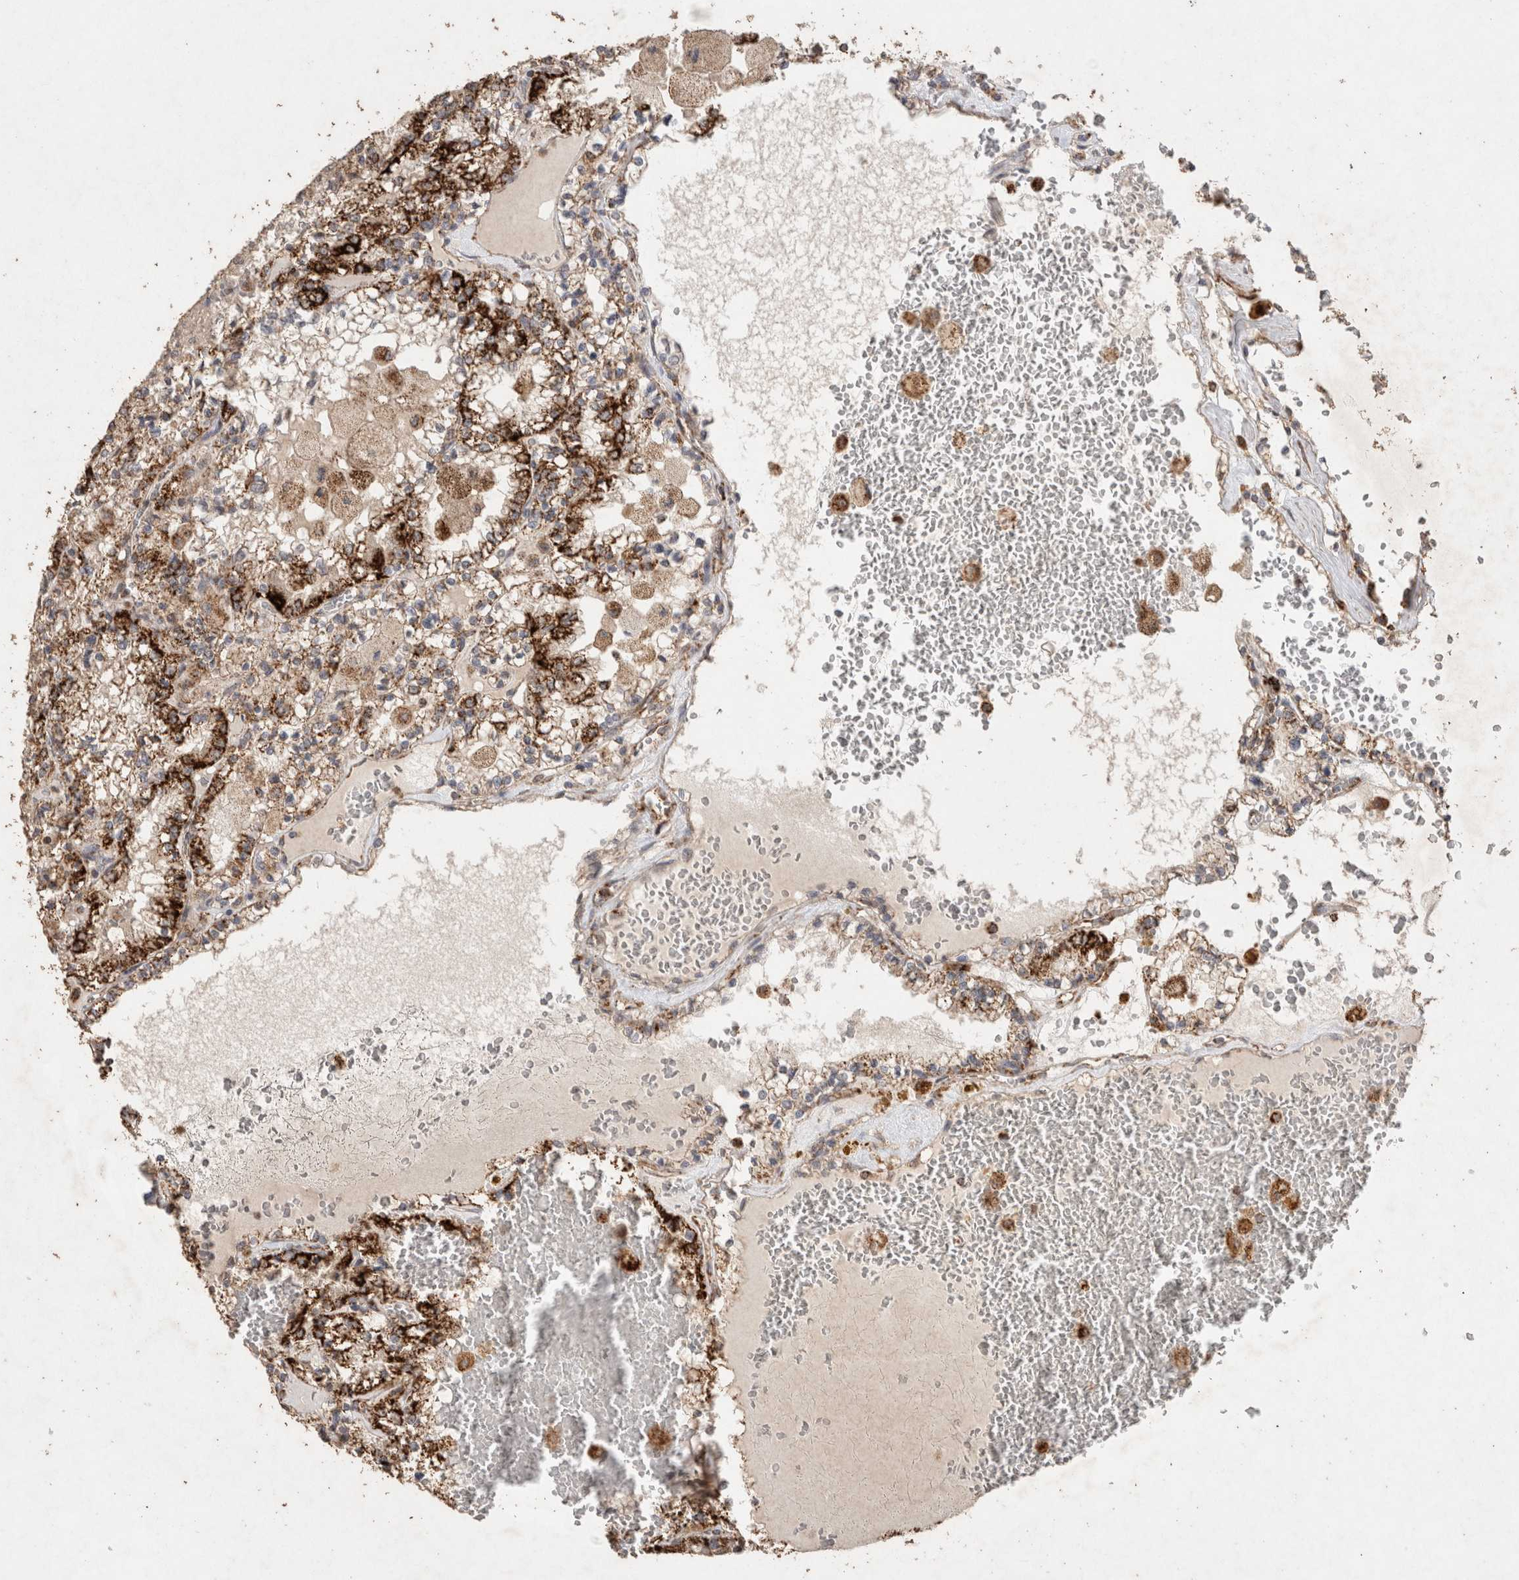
{"staining": {"intensity": "strong", "quantity": ">75%", "location": "cytoplasmic/membranous"}, "tissue": "renal cancer", "cell_type": "Tumor cells", "image_type": "cancer", "snomed": [{"axis": "morphology", "description": "Adenocarcinoma, NOS"}, {"axis": "topography", "description": "Kidney"}], "caption": "Immunohistochemistry photomicrograph of renal cancer stained for a protein (brown), which exhibits high levels of strong cytoplasmic/membranous expression in about >75% of tumor cells.", "gene": "ACADM", "patient": {"sex": "female", "age": 56}}